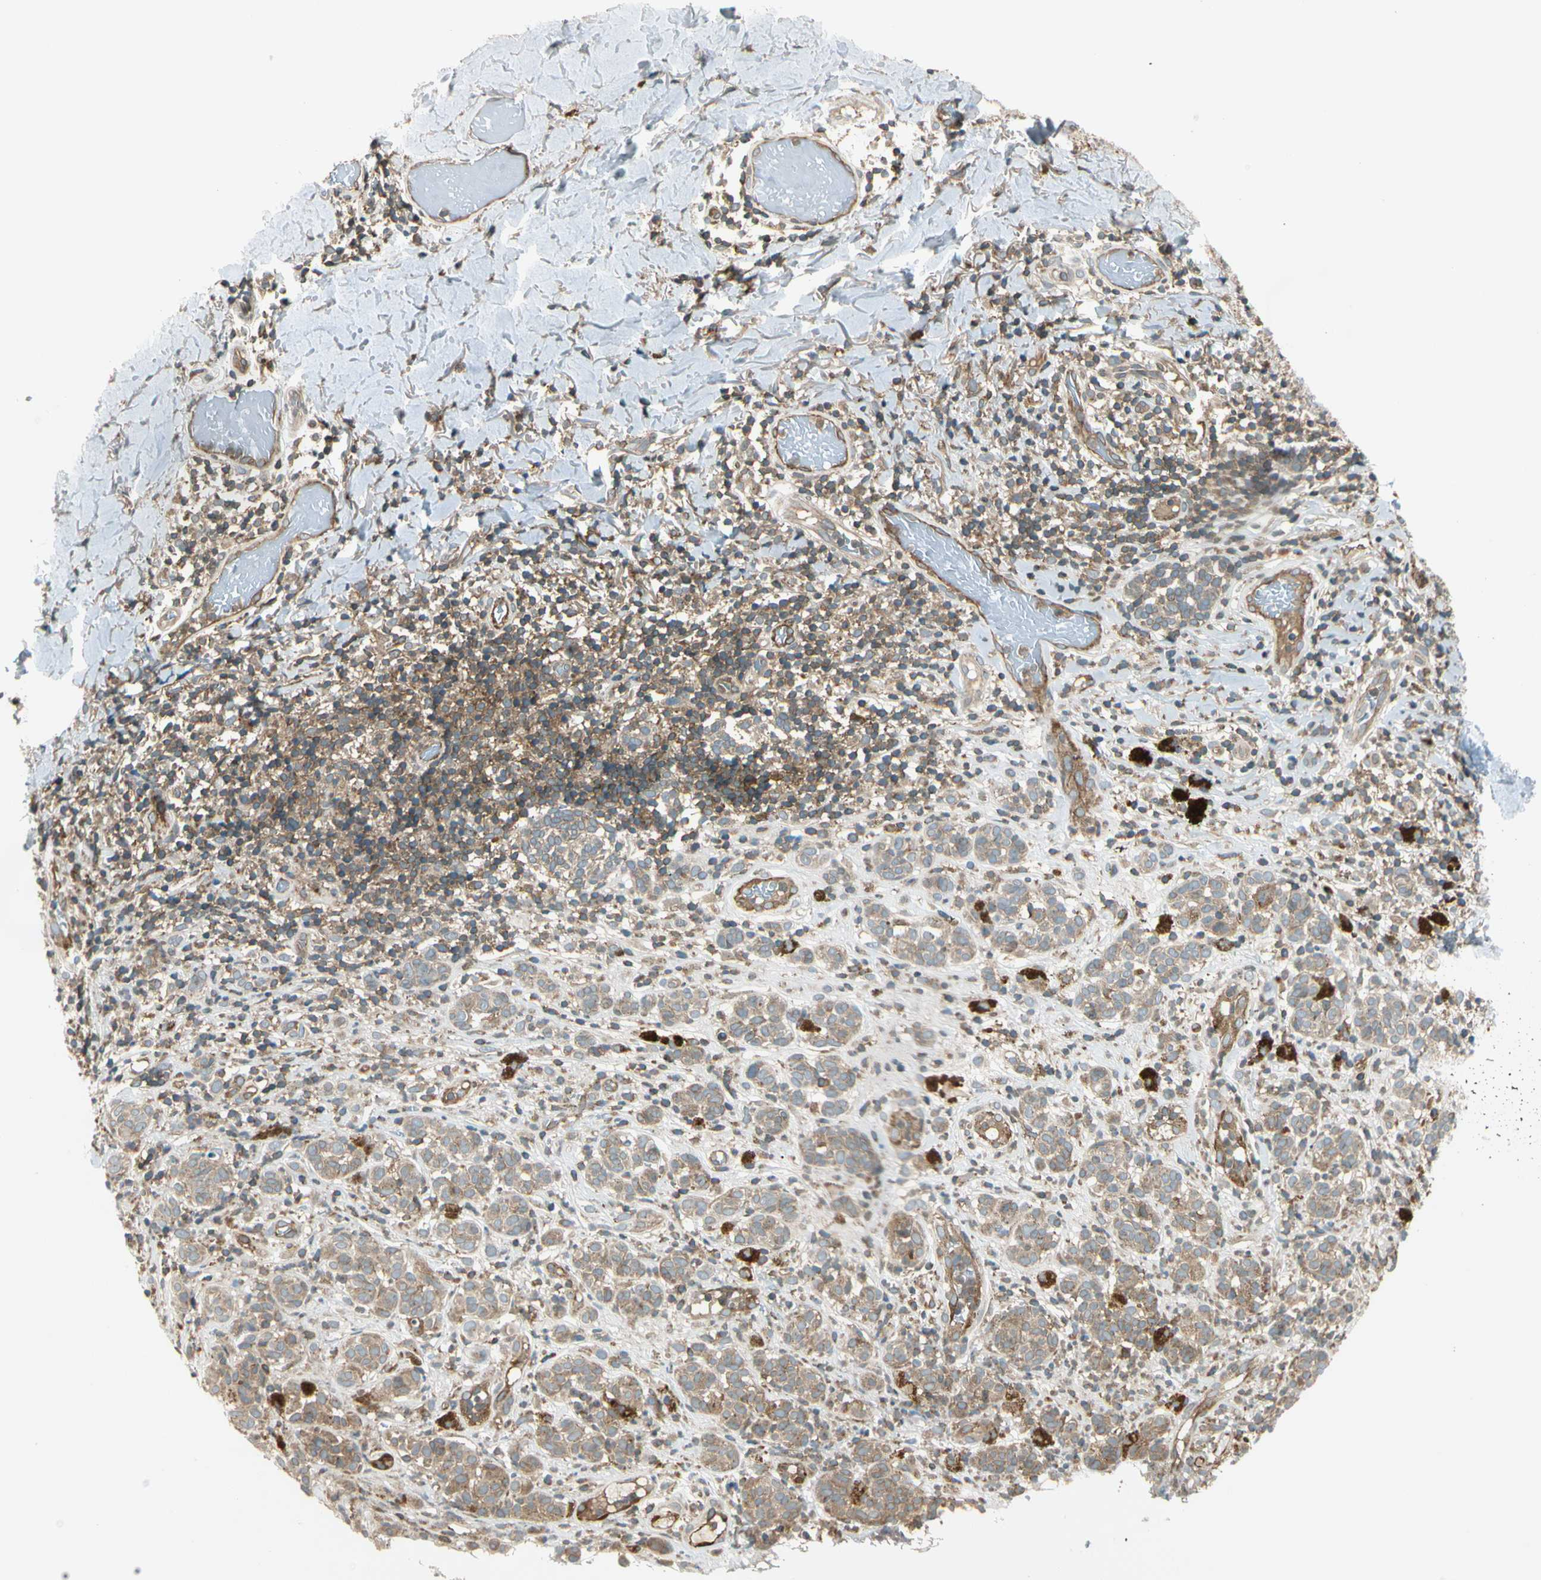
{"staining": {"intensity": "weak", "quantity": ">75%", "location": "cytoplasmic/membranous"}, "tissue": "melanoma", "cell_type": "Tumor cells", "image_type": "cancer", "snomed": [{"axis": "morphology", "description": "Malignant melanoma, NOS"}, {"axis": "topography", "description": "Skin"}], "caption": "Immunohistochemistry (IHC) micrograph of neoplastic tissue: human melanoma stained using immunohistochemistry shows low levels of weak protein expression localized specifically in the cytoplasmic/membranous of tumor cells, appearing as a cytoplasmic/membranous brown color.", "gene": "TRIO", "patient": {"sex": "male", "age": 64}}